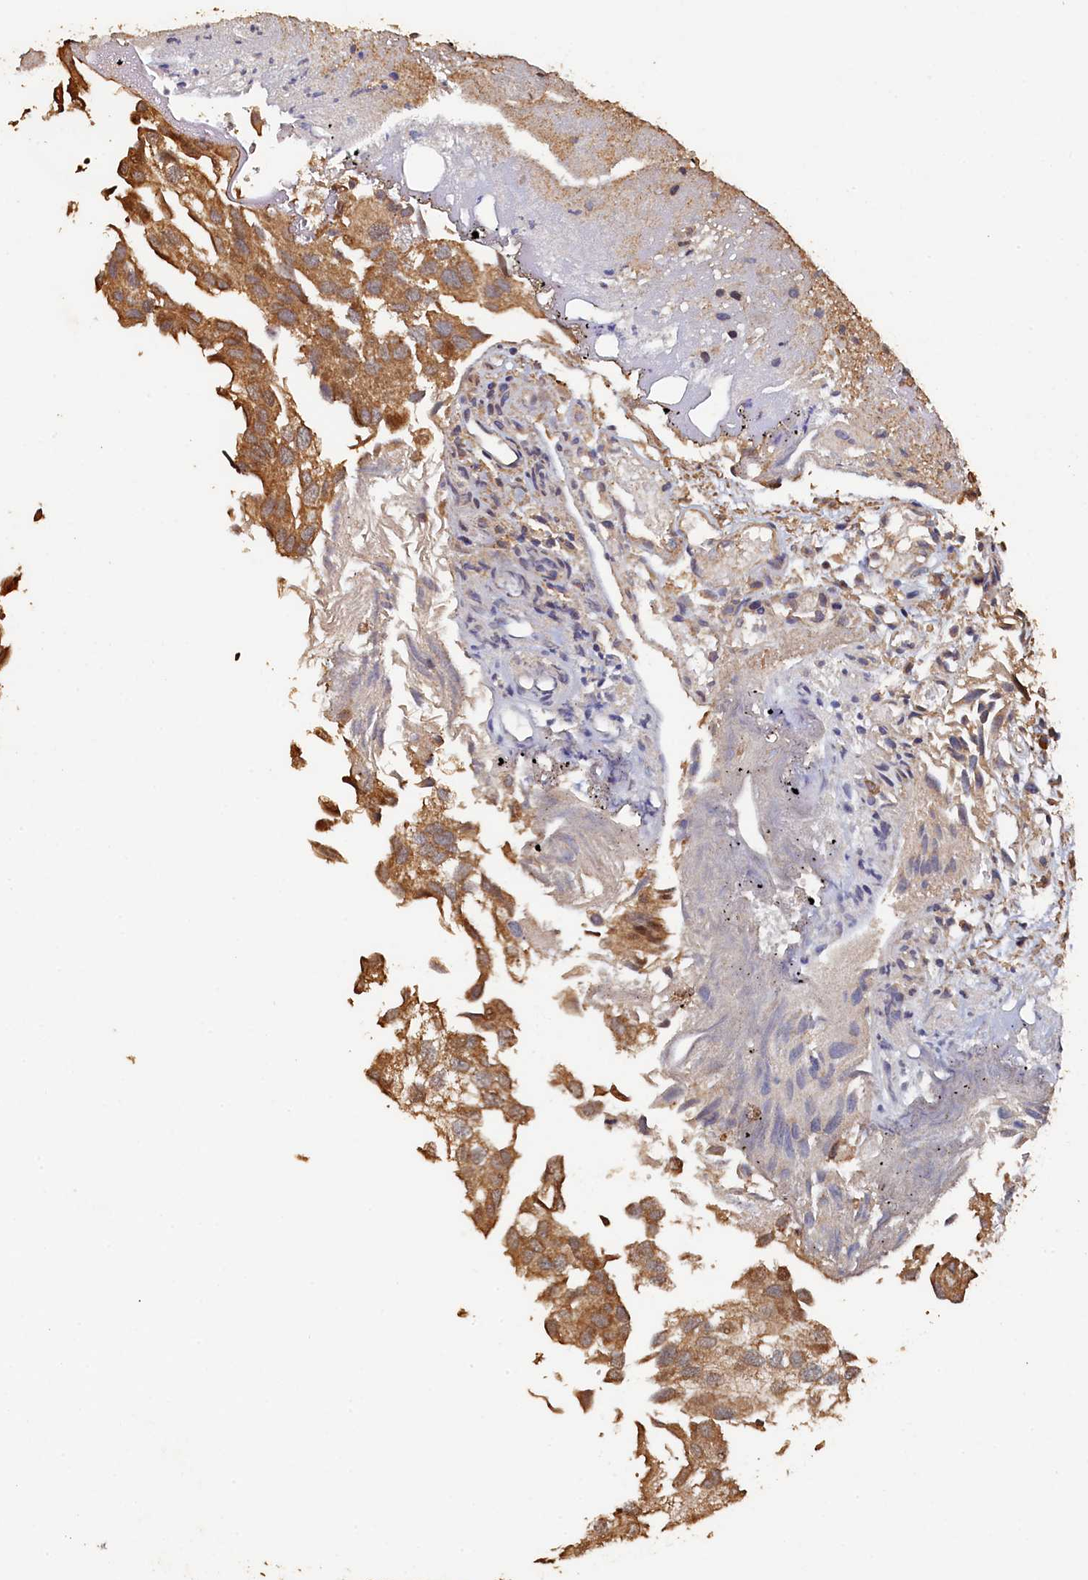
{"staining": {"intensity": "moderate", "quantity": ">75%", "location": "cytoplasmic/membranous"}, "tissue": "urothelial cancer", "cell_type": "Tumor cells", "image_type": "cancer", "snomed": [{"axis": "morphology", "description": "Urothelial carcinoma, Low grade"}, {"axis": "topography", "description": "Urinary bladder"}], "caption": "Immunohistochemical staining of human urothelial cancer reveals medium levels of moderate cytoplasmic/membranous positivity in about >75% of tumor cells. (DAB IHC, brown staining for protein, blue staining for nuclei).", "gene": "PIGN", "patient": {"sex": "female", "age": 89}}